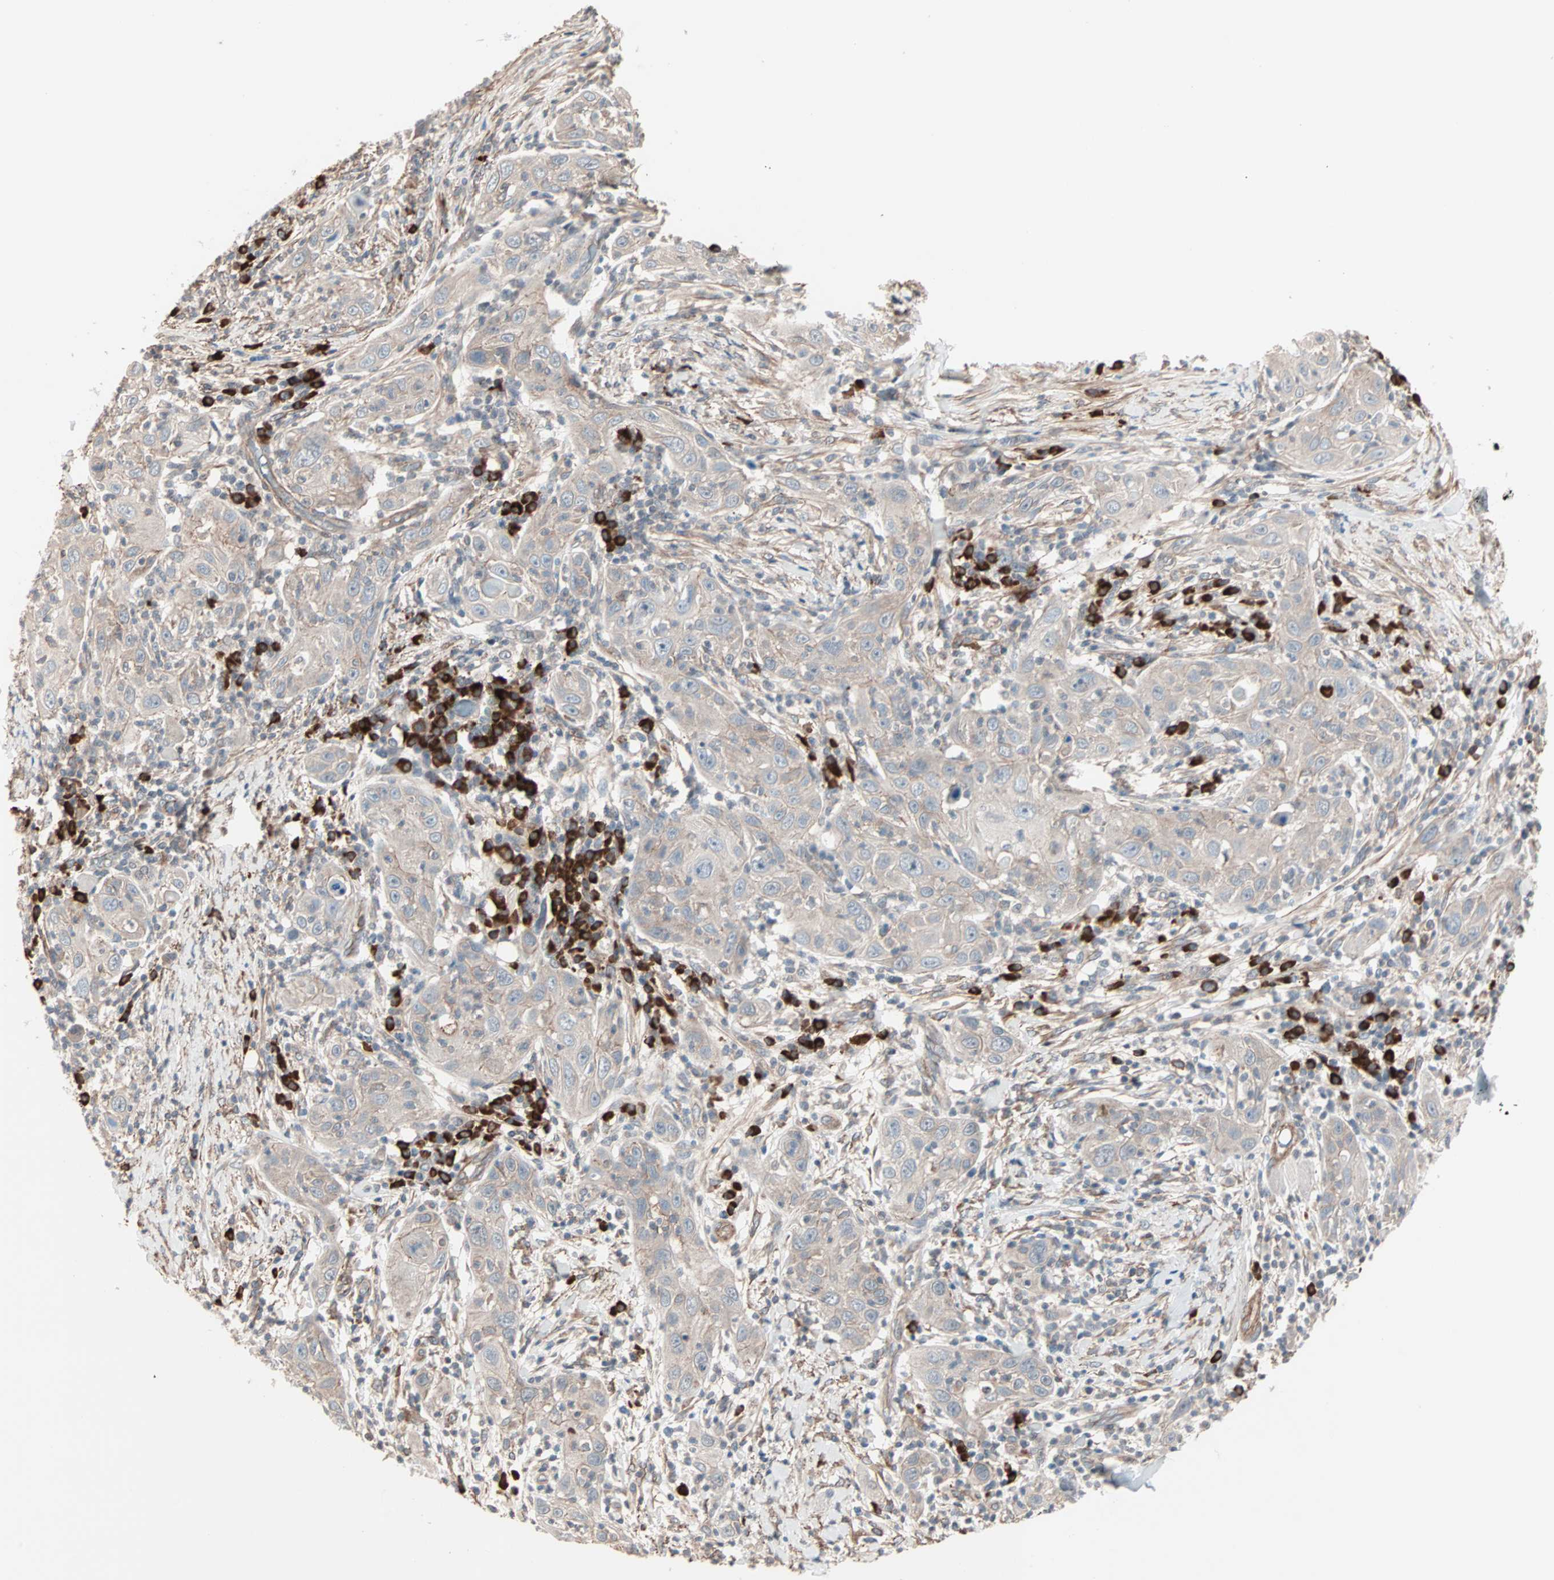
{"staining": {"intensity": "weak", "quantity": ">75%", "location": "cytoplasmic/membranous"}, "tissue": "skin cancer", "cell_type": "Tumor cells", "image_type": "cancer", "snomed": [{"axis": "morphology", "description": "Squamous cell carcinoma, NOS"}, {"axis": "topography", "description": "Skin"}], "caption": "High-magnification brightfield microscopy of skin squamous cell carcinoma stained with DAB (3,3'-diaminobenzidine) (brown) and counterstained with hematoxylin (blue). tumor cells exhibit weak cytoplasmic/membranous staining is seen in about>75% of cells.", "gene": "ALG5", "patient": {"sex": "female", "age": 88}}